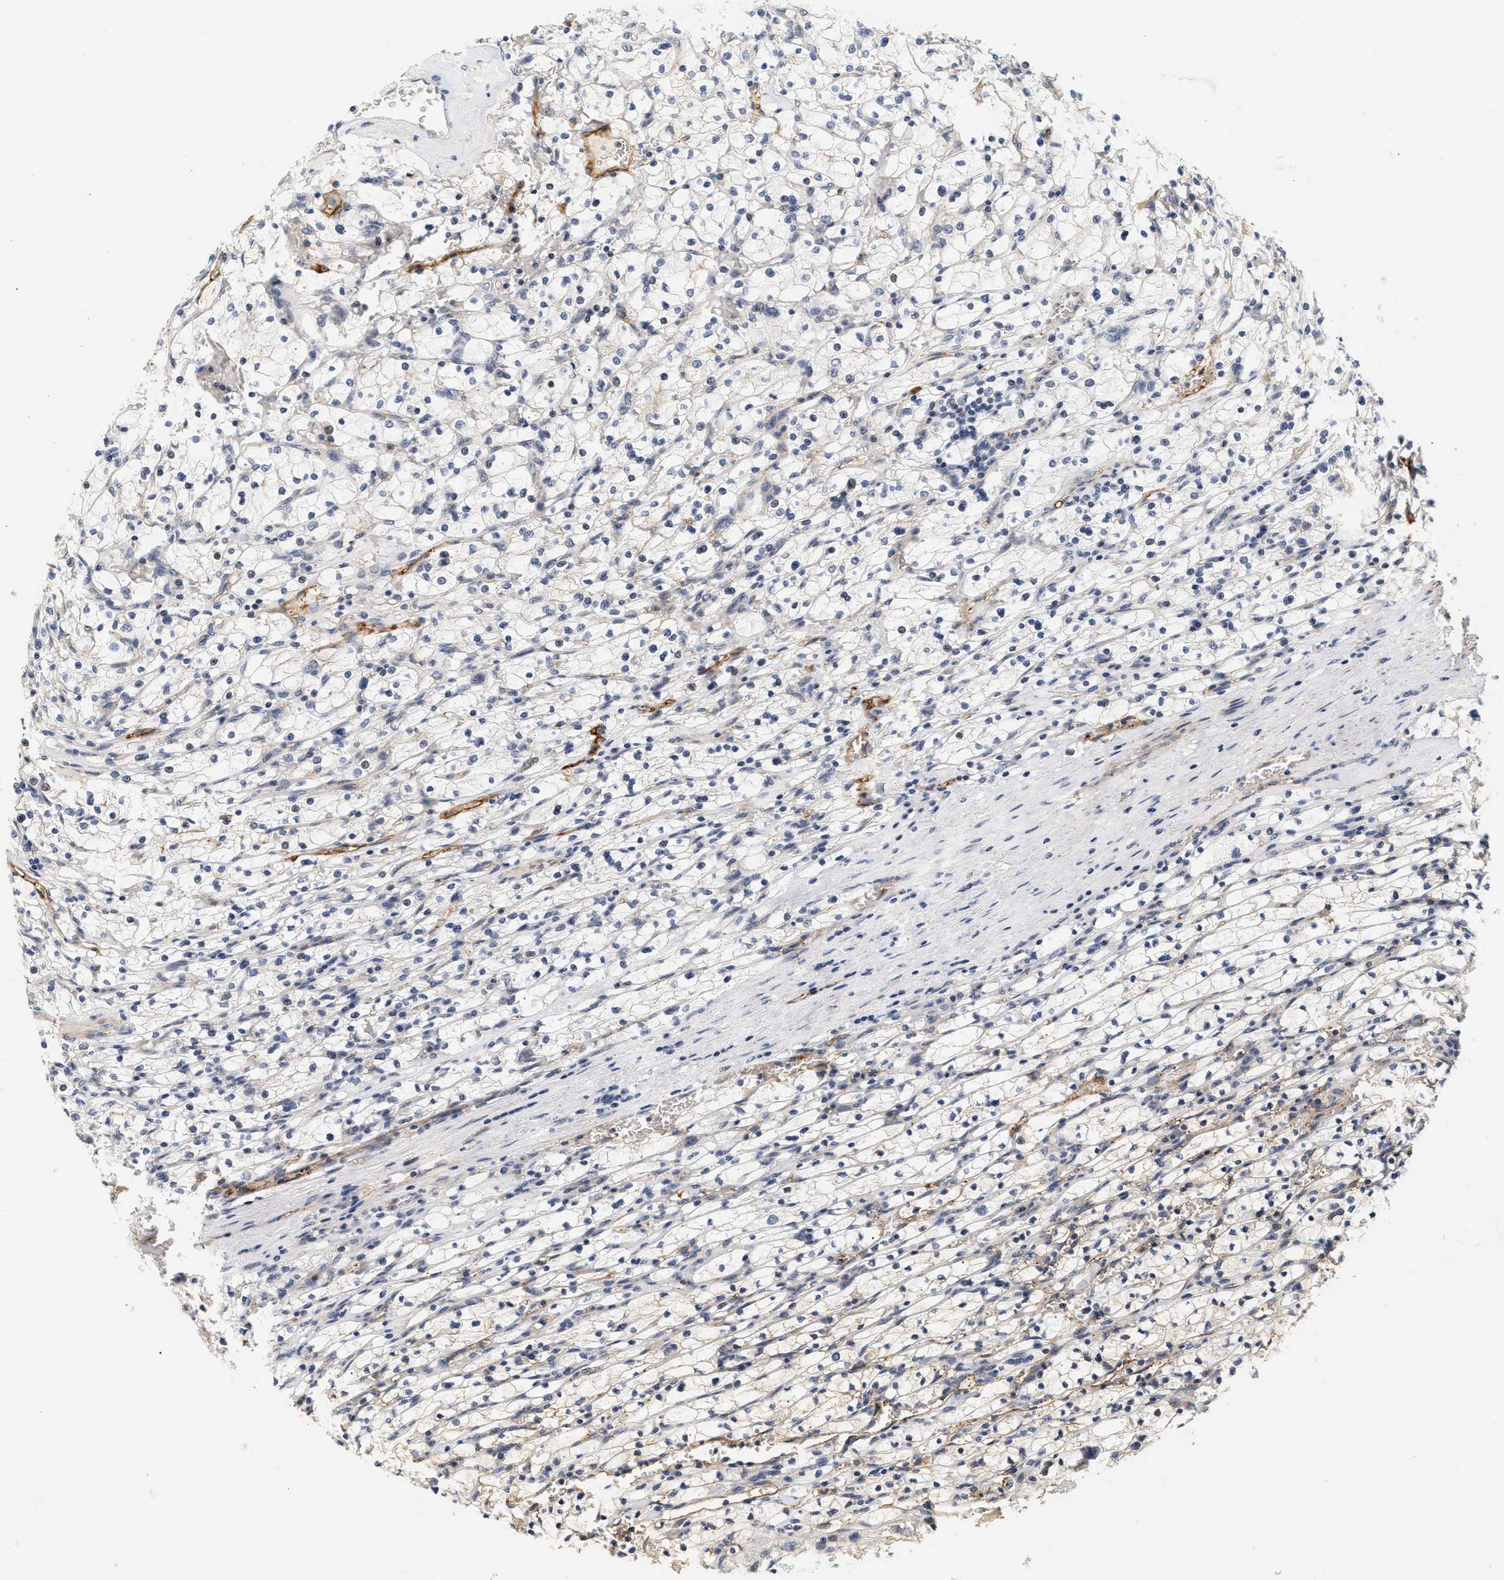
{"staining": {"intensity": "negative", "quantity": "none", "location": "none"}, "tissue": "renal cancer", "cell_type": "Tumor cells", "image_type": "cancer", "snomed": [{"axis": "morphology", "description": "Adenocarcinoma, NOS"}, {"axis": "topography", "description": "Kidney"}], "caption": "Tumor cells show no significant protein positivity in adenocarcinoma (renal).", "gene": "PLXND1", "patient": {"sex": "female", "age": 83}}